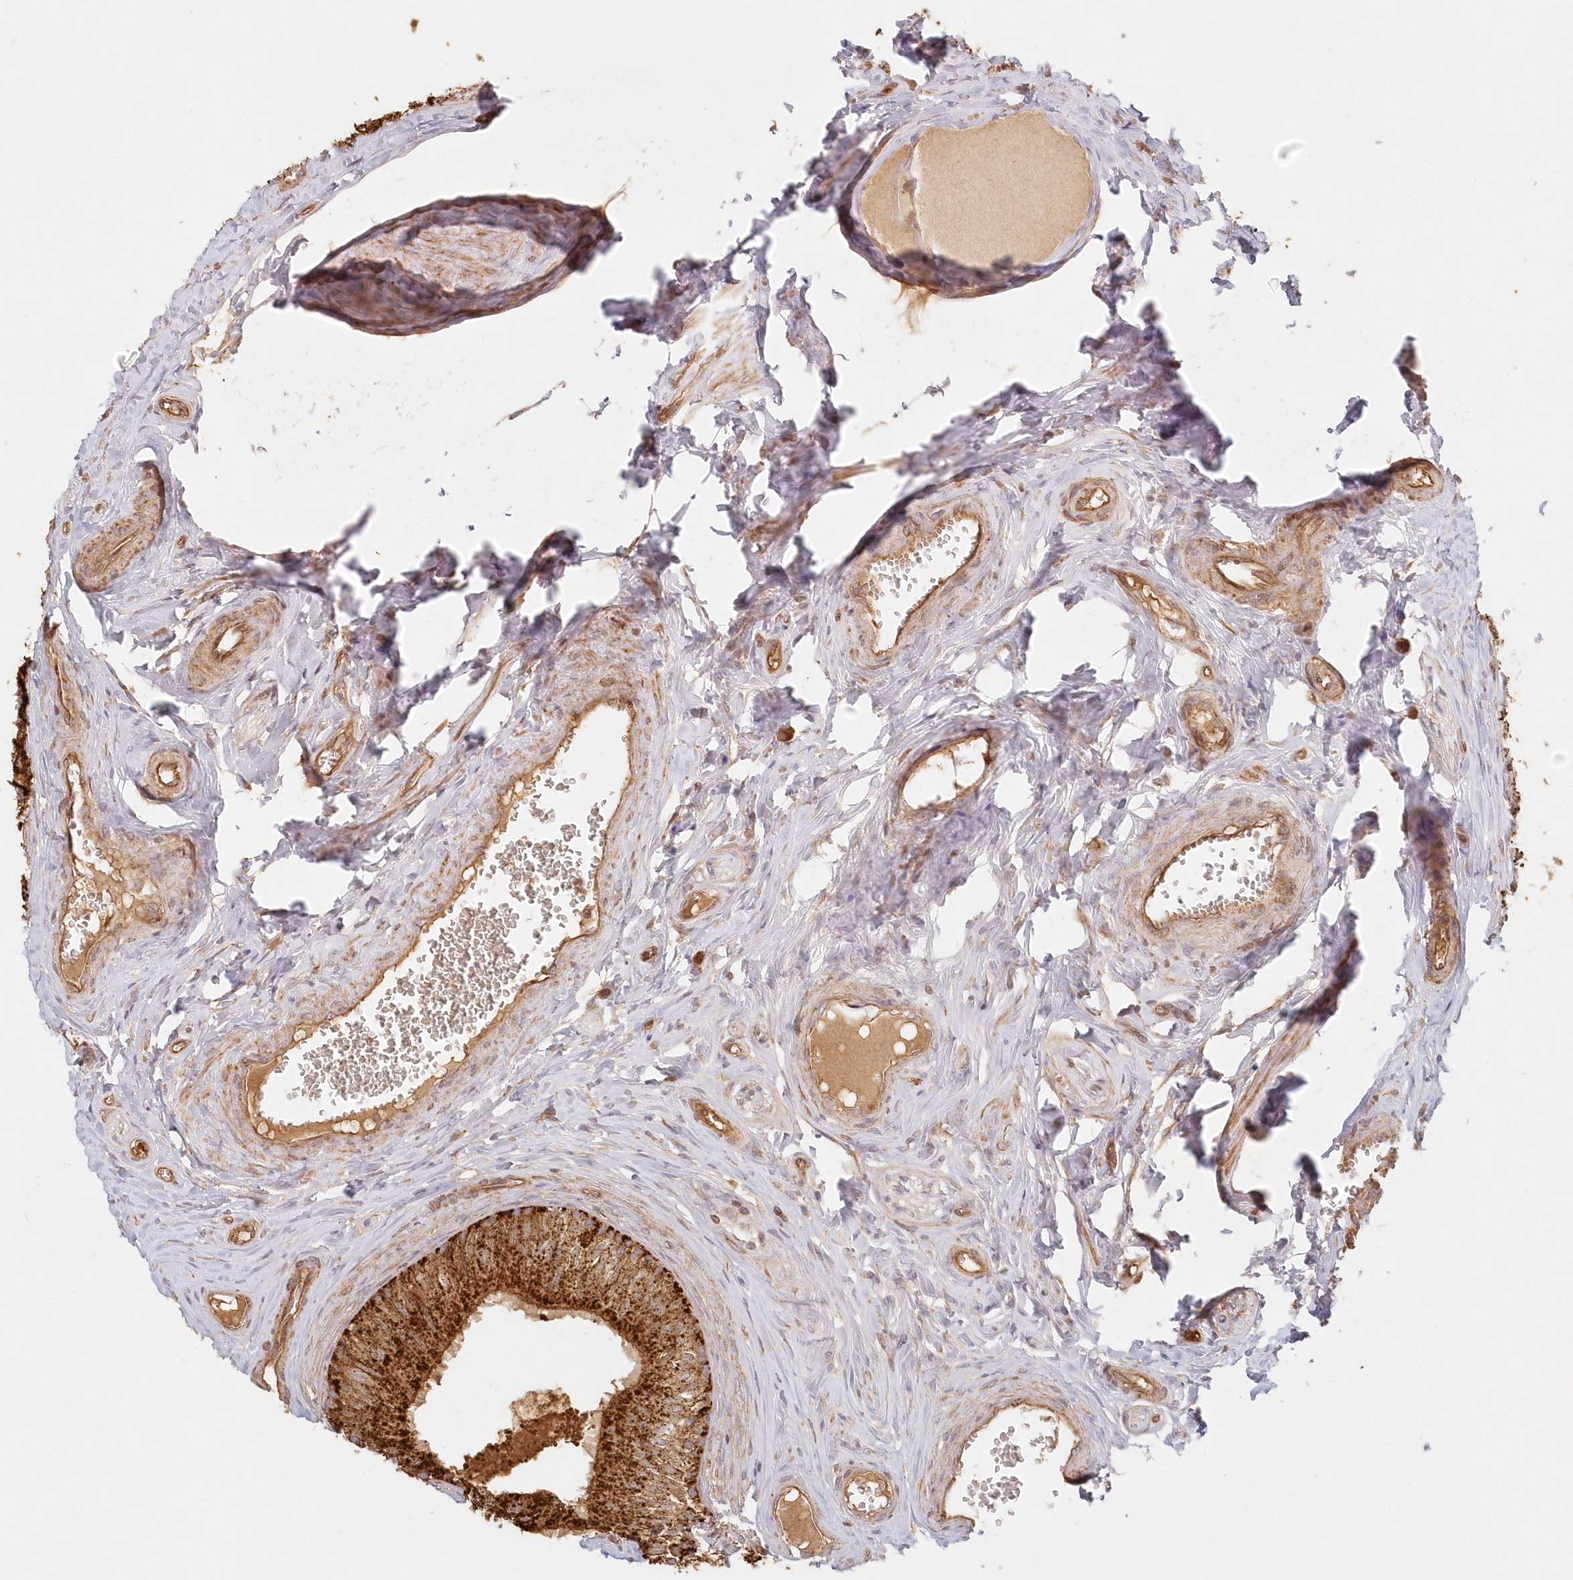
{"staining": {"intensity": "strong", "quantity": ">75%", "location": "cytoplasmic/membranous"}, "tissue": "epididymis", "cell_type": "Glandular cells", "image_type": "normal", "snomed": [{"axis": "morphology", "description": "Normal tissue, NOS"}, {"axis": "topography", "description": "Epididymis"}], "caption": "Immunohistochemical staining of normal human epididymis displays high levels of strong cytoplasmic/membranous positivity in about >75% of glandular cells.", "gene": "KIAA0232", "patient": {"sex": "male", "age": 46}}